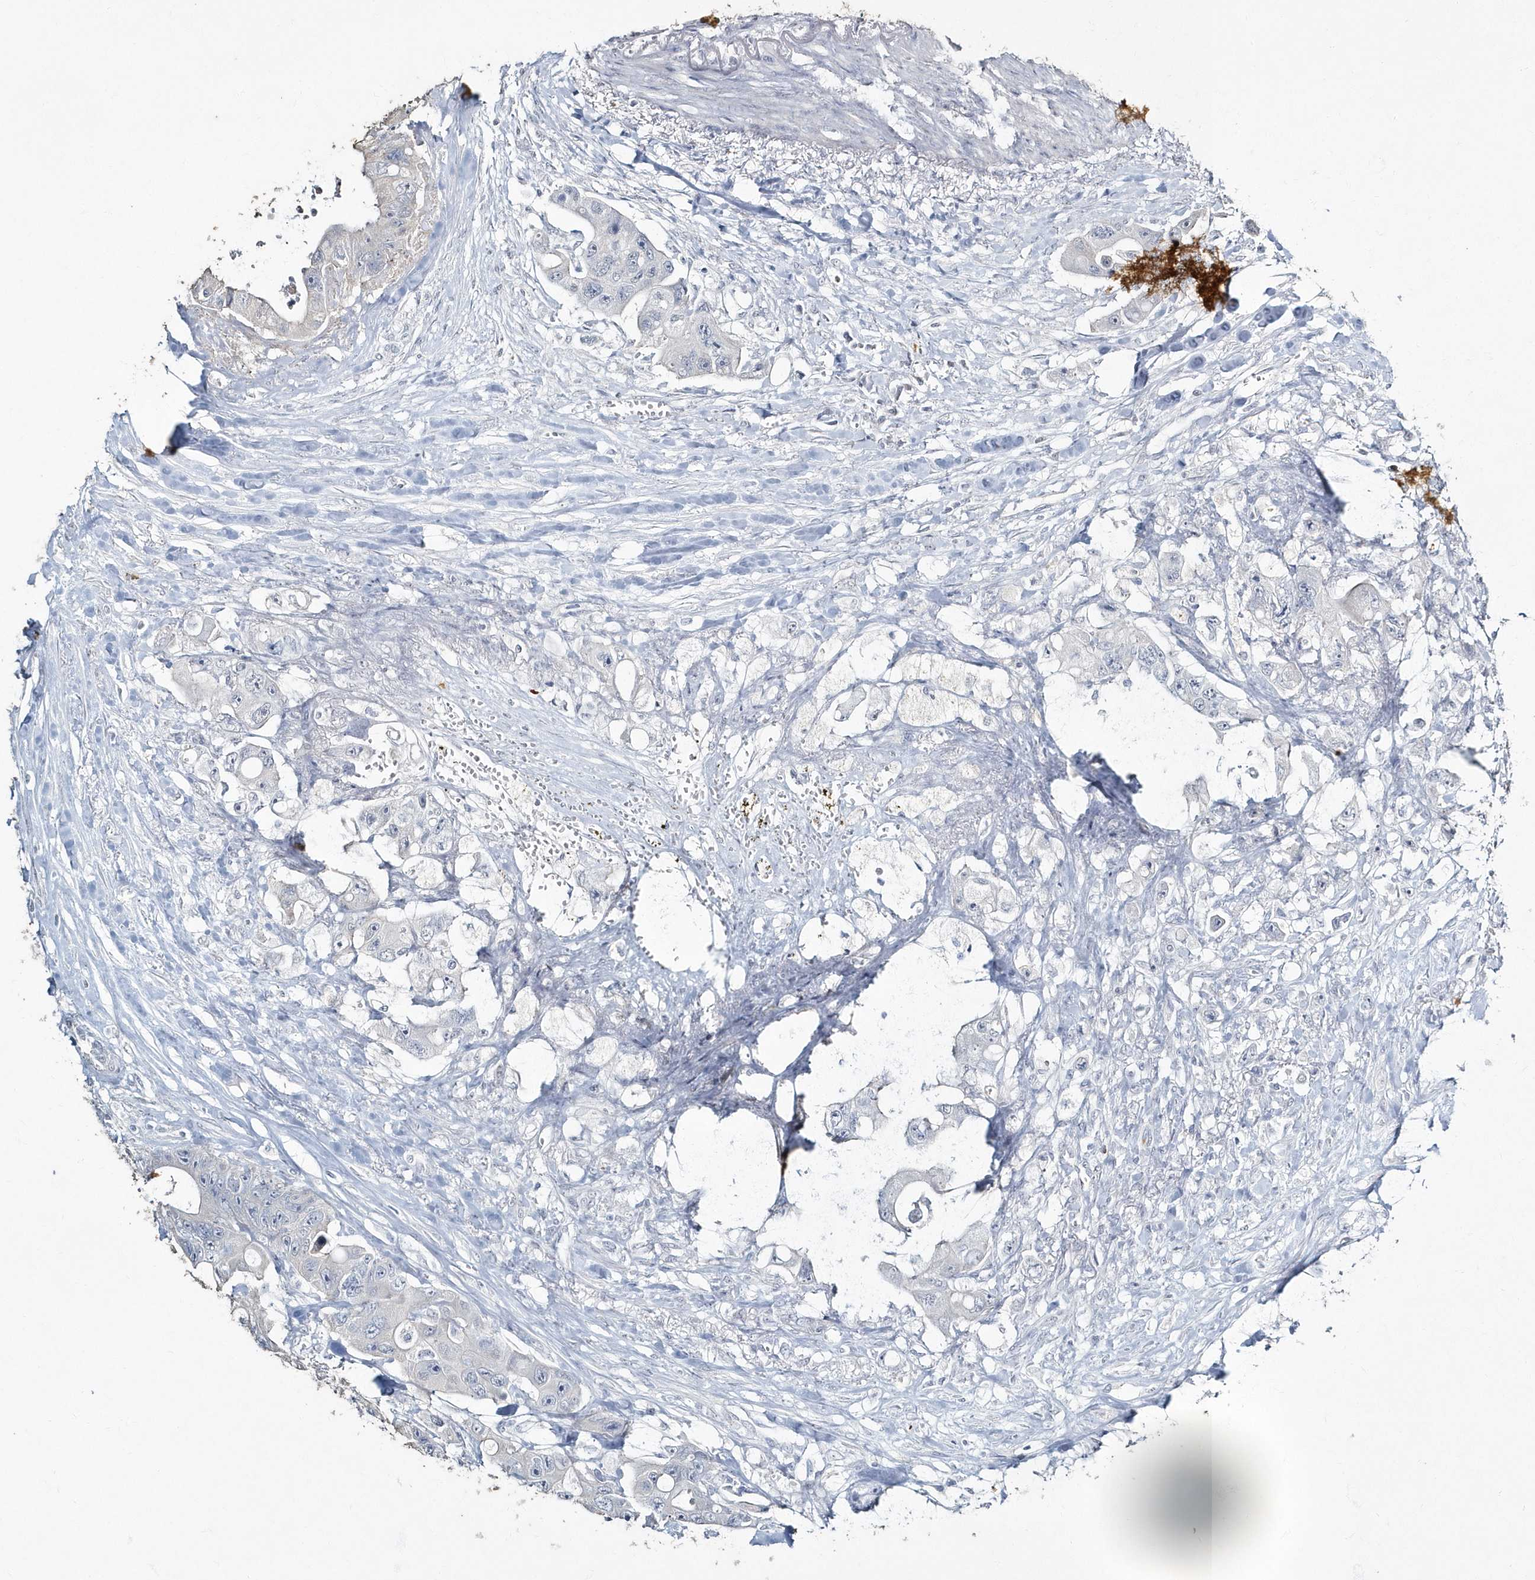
{"staining": {"intensity": "negative", "quantity": "none", "location": "none"}, "tissue": "colorectal cancer", "cell_type": "Tumor cells", "image_type": "cancer", "snomed": [{"axis": "morphology", "description": "Adenocarcinoma, NOS"}, {"axis": "topography", "description": "Colon"}], "caption": "Micrograph shows no protein positivity in tumor cells of colorectal cancer tissue.", "gene": "MYOT", "patient": {"sex": "female", "age": 46}}